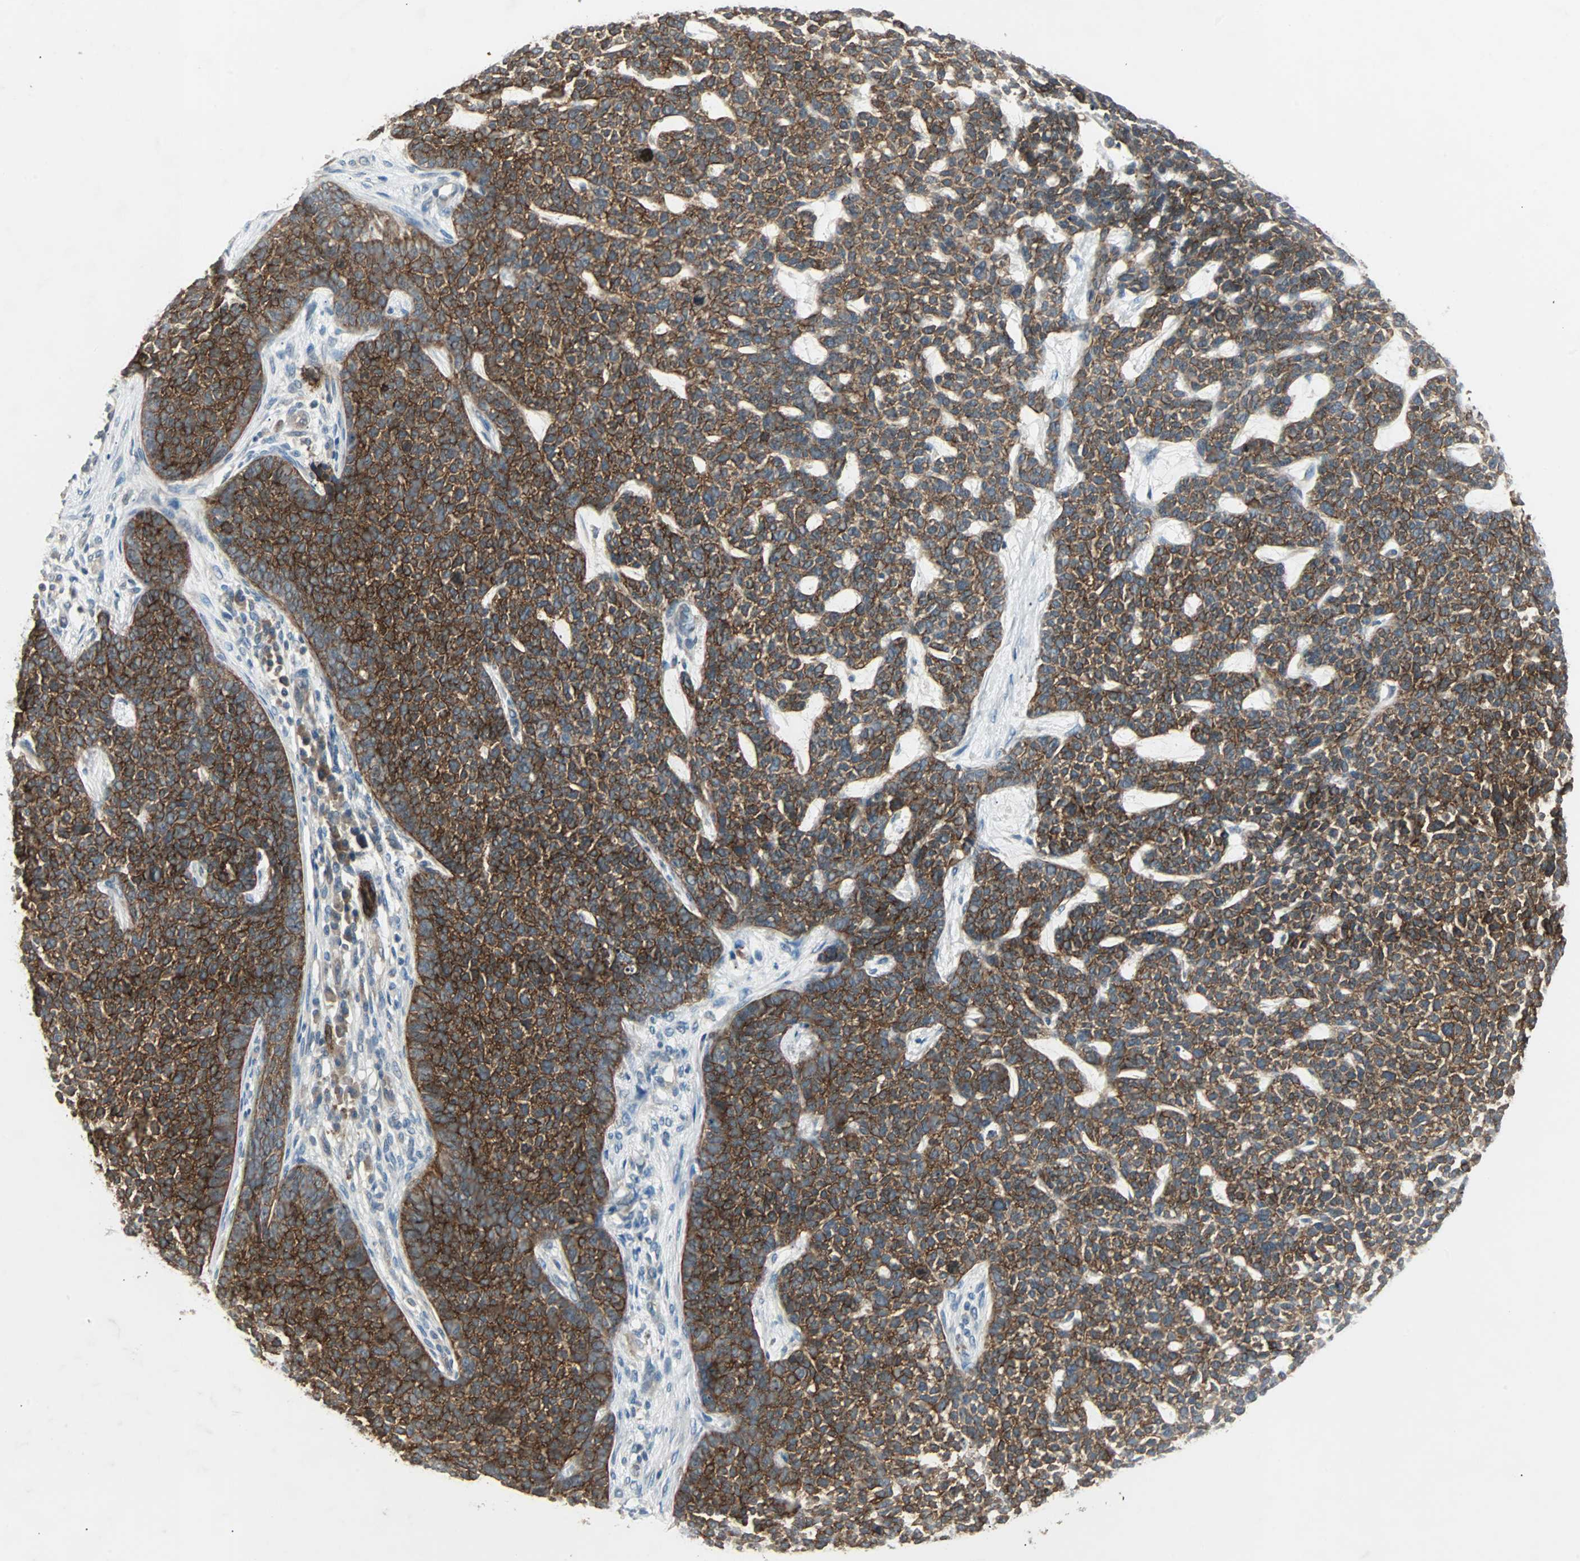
{"staining": {"intensity": "strong", "quantity": ">75%", "location": "cytoplasmic/membranous"}, "tissue": "skin cancer", "cell_type": "Tumor cells", "image_type": "cancer", "snomed": [{"axis": "morphology", "description": "Basal cell carcinoma"}, {"axis": "topography", "description": "Skin"}], "caption": "Tumor cells show strong cytoplasmic/membranous positivity in about >75% of cells in skin basal cell carcinoma.", "gene": "CMC2", "patient": {"sex": "female", "age": 84}}